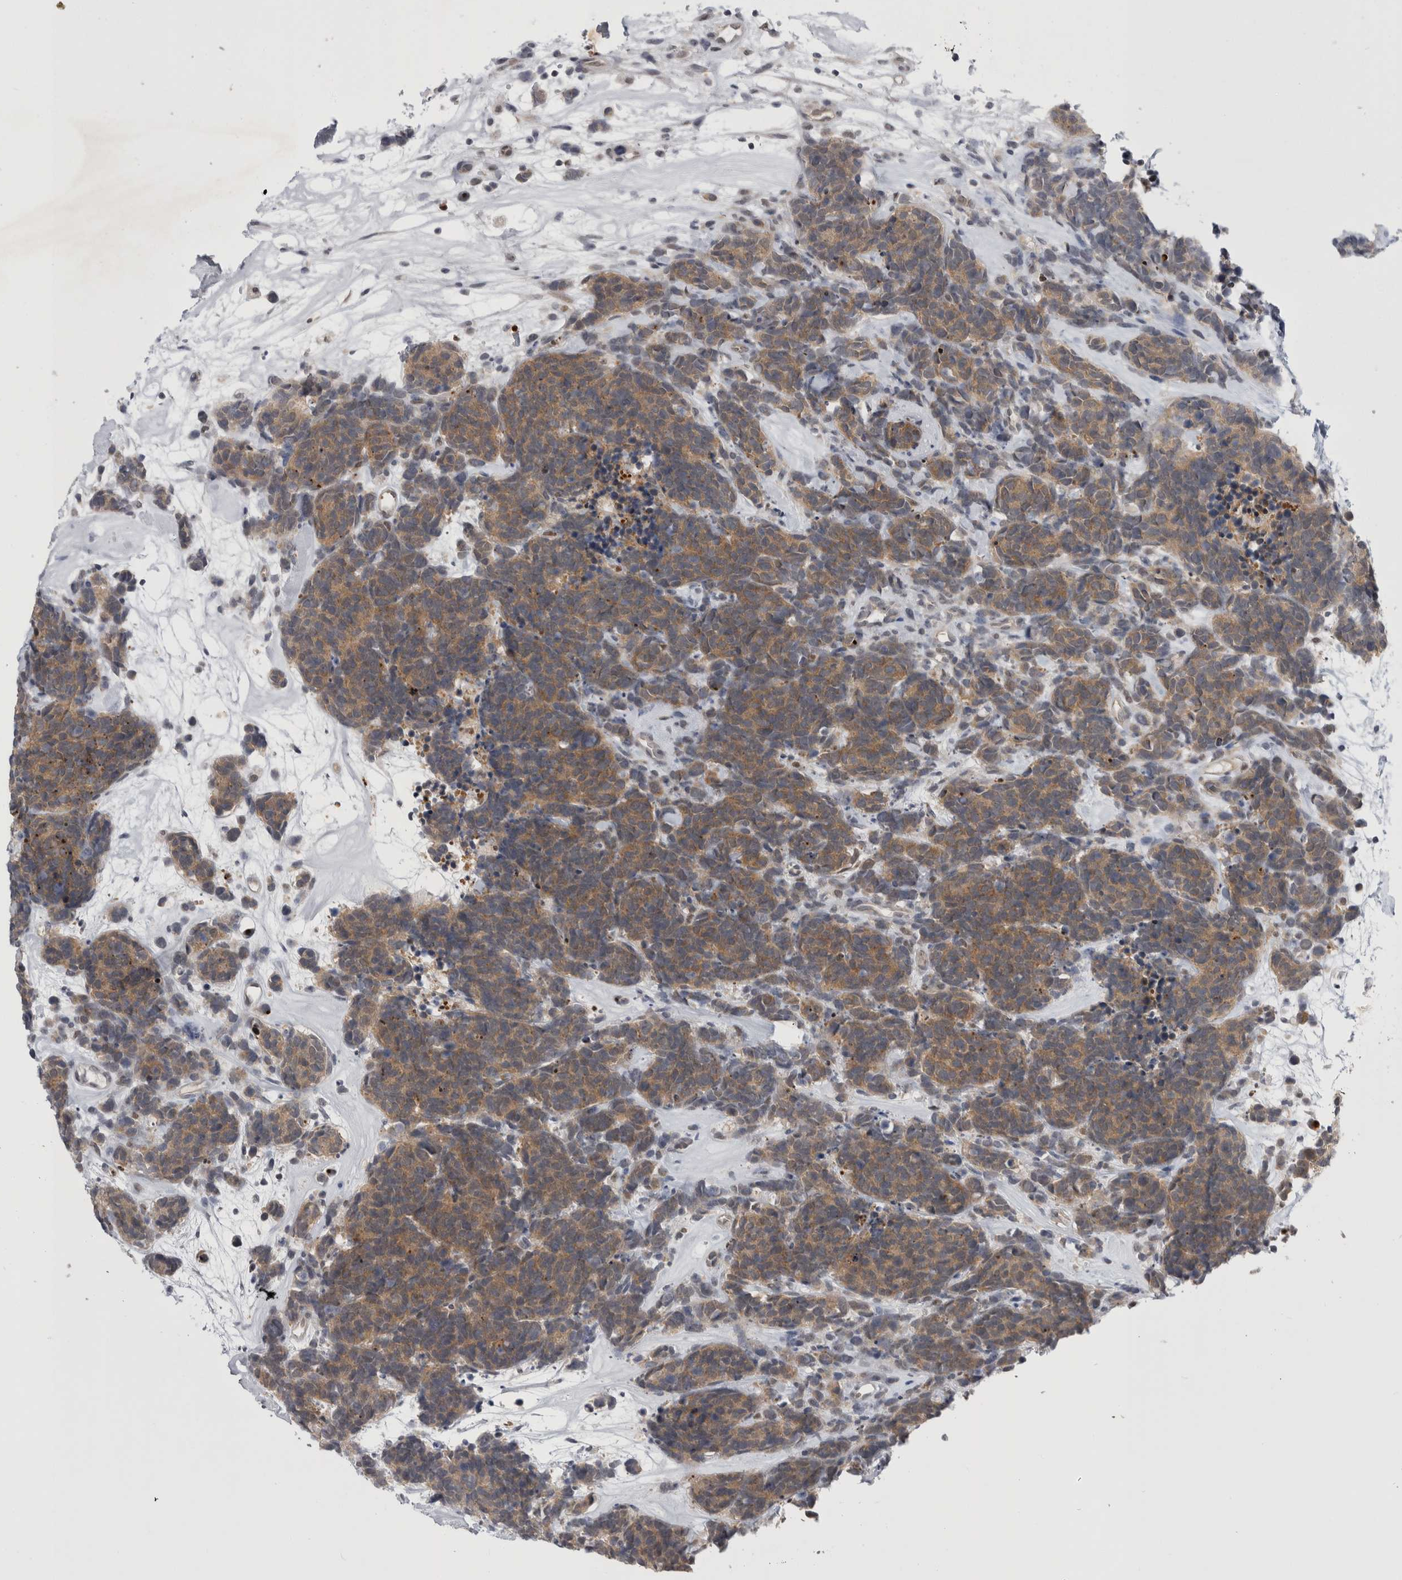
{"staining": {"intensity": "moderate", "quantity": ">75%", "location": "cytoplasmic/membranous"}, "tissue": "carcinoid", "cell_type": "Tumor cells", "image_type": "cancer", "snomed": [{"axis": "morphology", "description": "Carcinoma, NOS"}, {"axis": "morphology", "description": "Carcinoid, malignant, NOS"}, {"axis": "topography", "description": "Urinary bladder"}], "caption": "Immunohistochemistry micrograph of human carcinoid stained for a protein (brown), which demonstrates medium levels of moderate cytoplasmic/membranous expression in about >75% of tumor cells.", "gene": "PSMB2", "patient": {"sex": "male", "age": 57}}